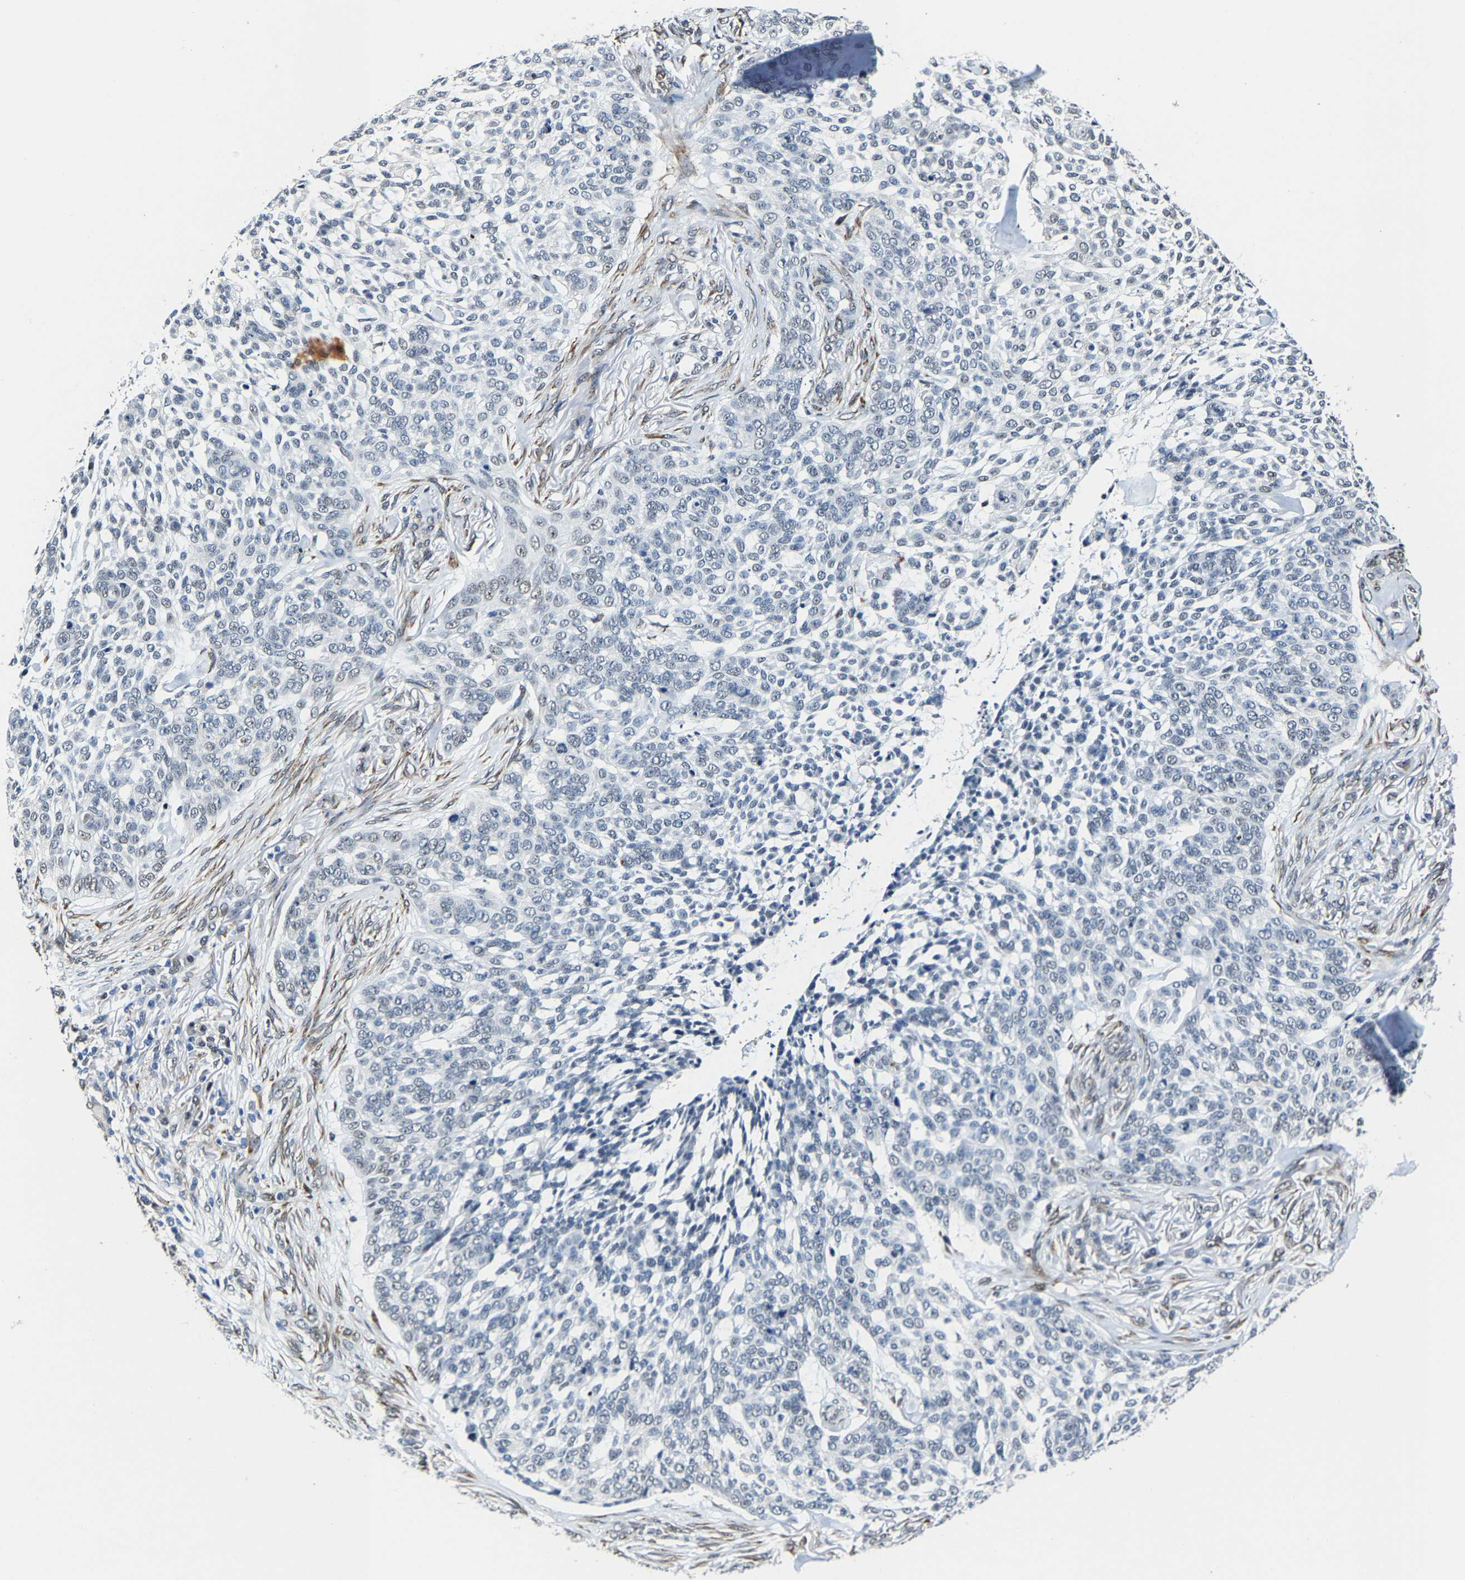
{"staining": {"intensity": "negative", "quantity": "none", "location": "none"}, "tissue": "skin cancer", "cell_type": "Tumor cells", "image_type": "cancer", "snomed": [{"axis": "morphology", "description": "Basal cell carcinoma"}, {"axis": "topography", "description": "Skin"}], "caption": "IHC of human skin cancer reveals no positivity in tumor cells.", "gene": "METTL1", "patient": {"sex": "female", "age": 64}}